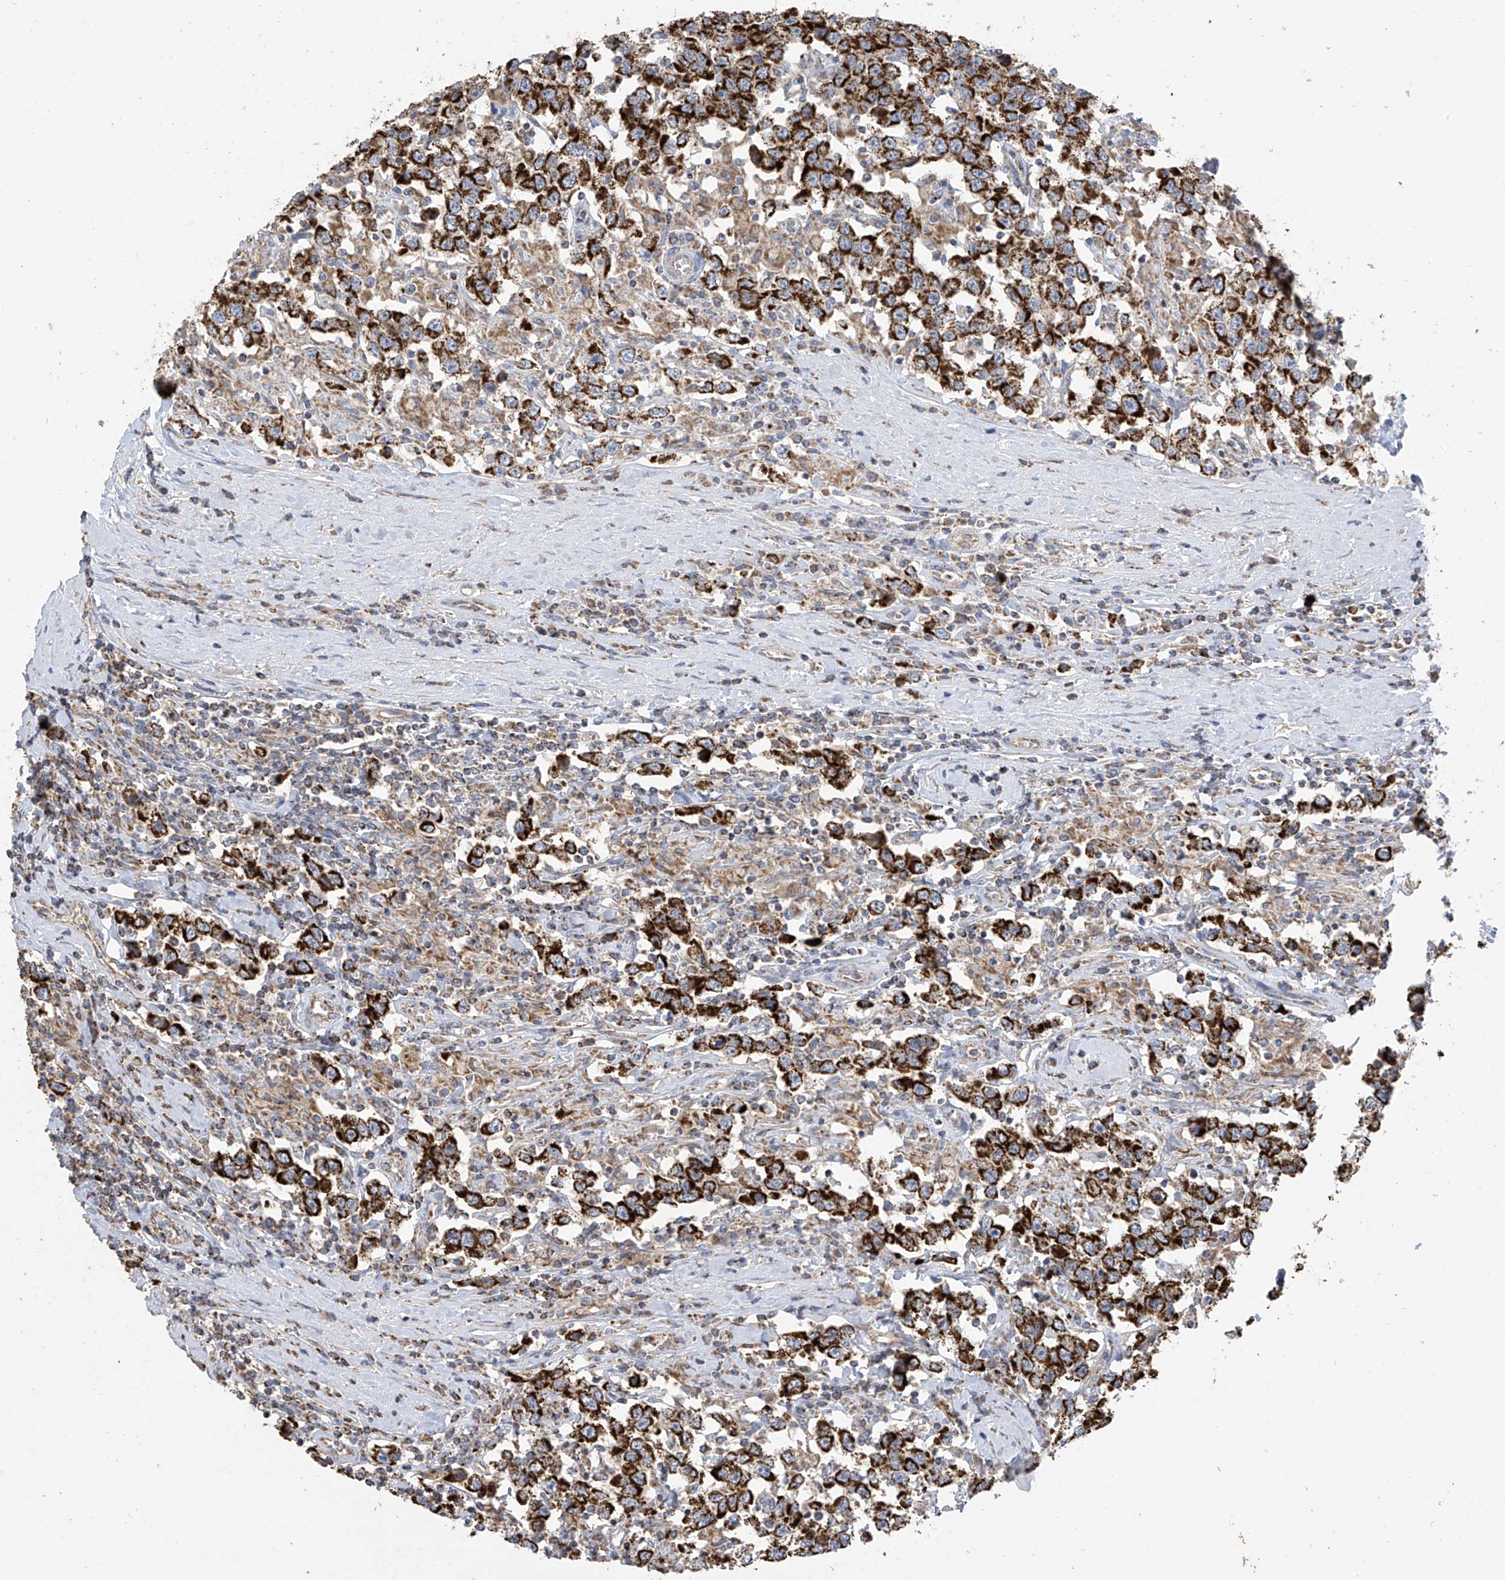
{"staining": {"intensity": "strong", "quantity": ">75%", "location": "cytoplasmic/membranous"}, "tissue": "testis cancer", "cell_type": "Tumor cells", "image_type": "cancer", "snomed": [{"axis": "morphology", "description": "Seminoma, NOS"}, {"axis": "topography", "description": "Testis"}], "caption": "Immunohistochemistry (DAB (3,3'-diaminobenzidine)) staining of human seminoma (testis) demonstrates strong cytoplasmic/membranous protein expression in approximately >75% of tumor cells.", "gene": "PNPT1", "patient": {"sex": "male", "age": 41}}